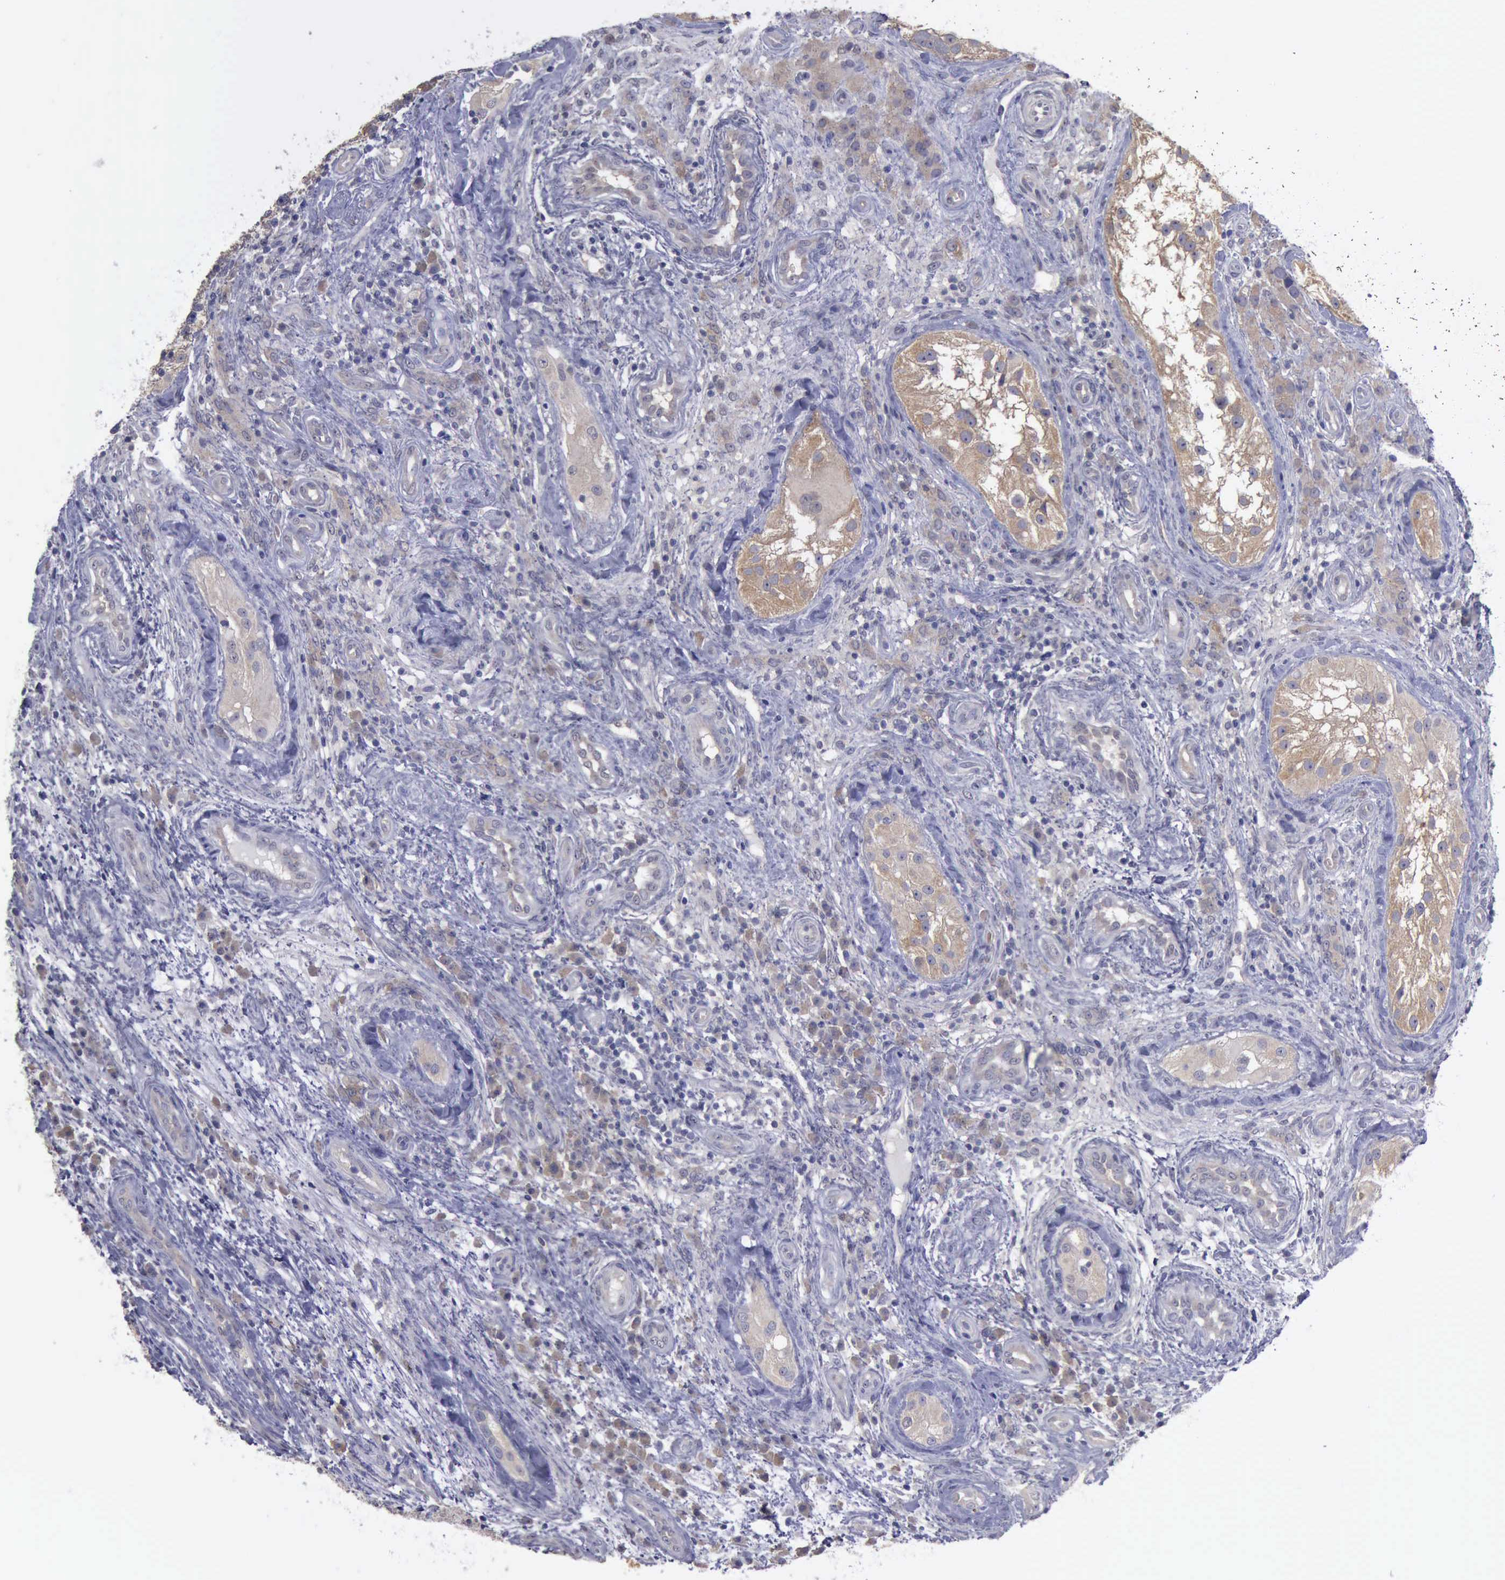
{"staining": {"intensity": "weak", "quantity": "<25%", "location": "cytoplasmic/membranous"}, "tissue": "testis cancer", "cell_type": "Tumor cells", "image_type": "cancer", "snomed": [{"axis": "morphology", "description": "Carcinoma, Embryonal, NOS"}, {"axis": "topography", "description": "Testis"}], "caption": "There is no significant staining in tumor cells of embryonal carcinoma (testis).", "gene": "PHKA1", "patient": {"sex": "male", "age": 26}}